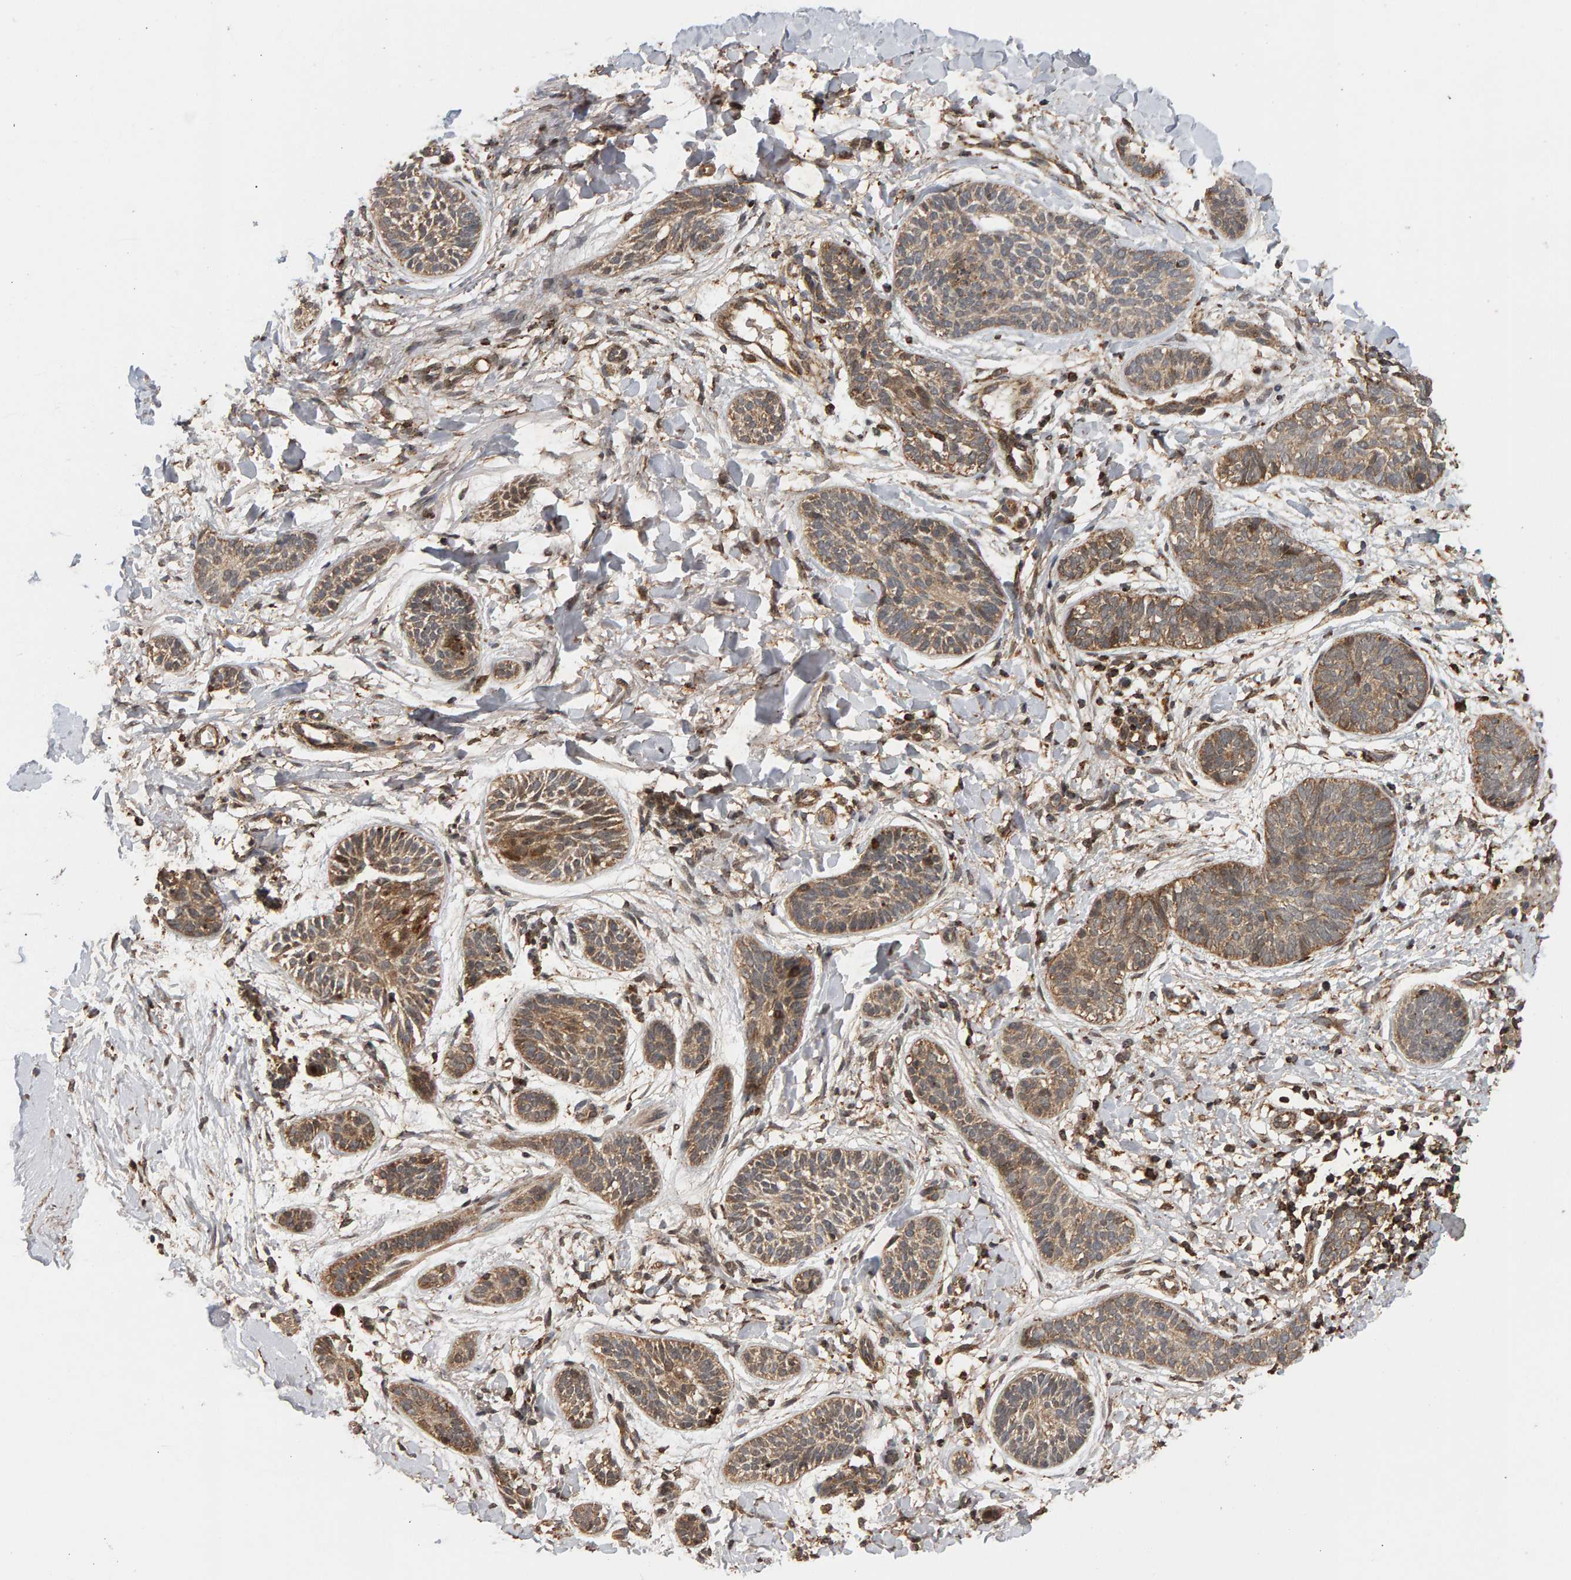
{"staining": {"intensity": "moderate", "quantity": ">75%", "location": "cytoplasmic/membranous"}, "tissue": "skin cancer", "cell_type": "Tumor cells", "image_type": "cancer", "snomed": [{"axis": "morphology", "description": "Normal tissue, NOS"}, {"axis": "morphology", "description": "Basal cell carcinoma"}, {"axis": "topography", "description": "Skin"}], "caption": "Tumor cells display moderate cytoplasmic/membranous expression in approximately >75% of cells in basal cell carcinoma (skin).", "gene": "GSTK1", "patient": {"sex": "male", "age": 63}}